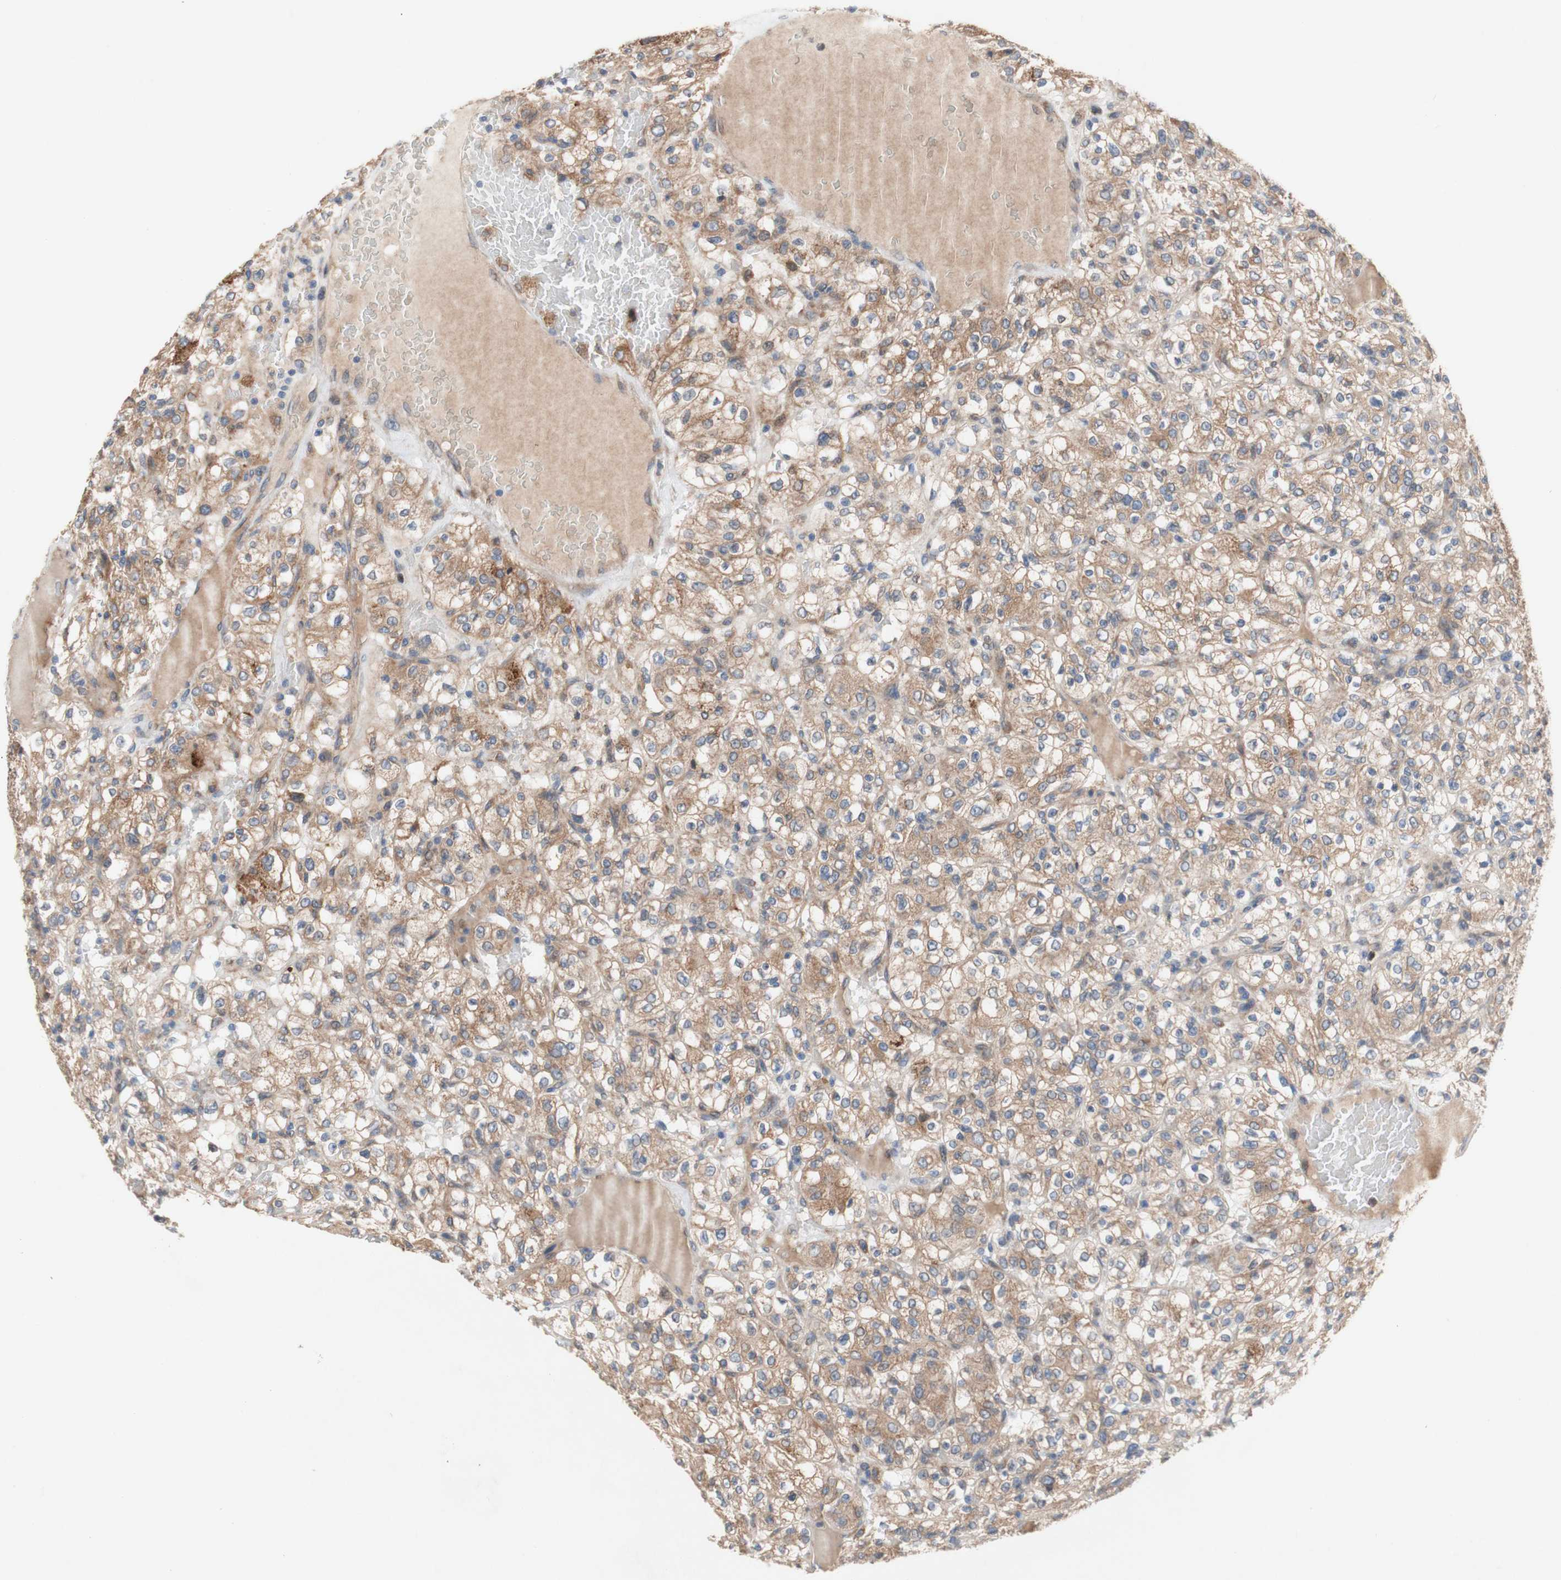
{"staining": {"intensity": "moderate", "quantity": ">75%", "location": "cytoplasmic/membranous"}, "tissue": "renal cancer", "cell_type": "Tumor cells", "image_type": "cancer", "snomed": [{"axis": "morphology", "description": "Normal tissue, NOS"}, {"axis": "morphology", "description": "Adenocarcinoma, NOS"}, {"axis": "topography", "description": "Kidney"}], "caption": "Moderate cytoplasmic/membranous protein expression is appreciated in about >75% of tumor cells in renal cancer (adenocarcinoma).", "gene": "PDGFB", "patient": {"sex": "female", "age": 72}}